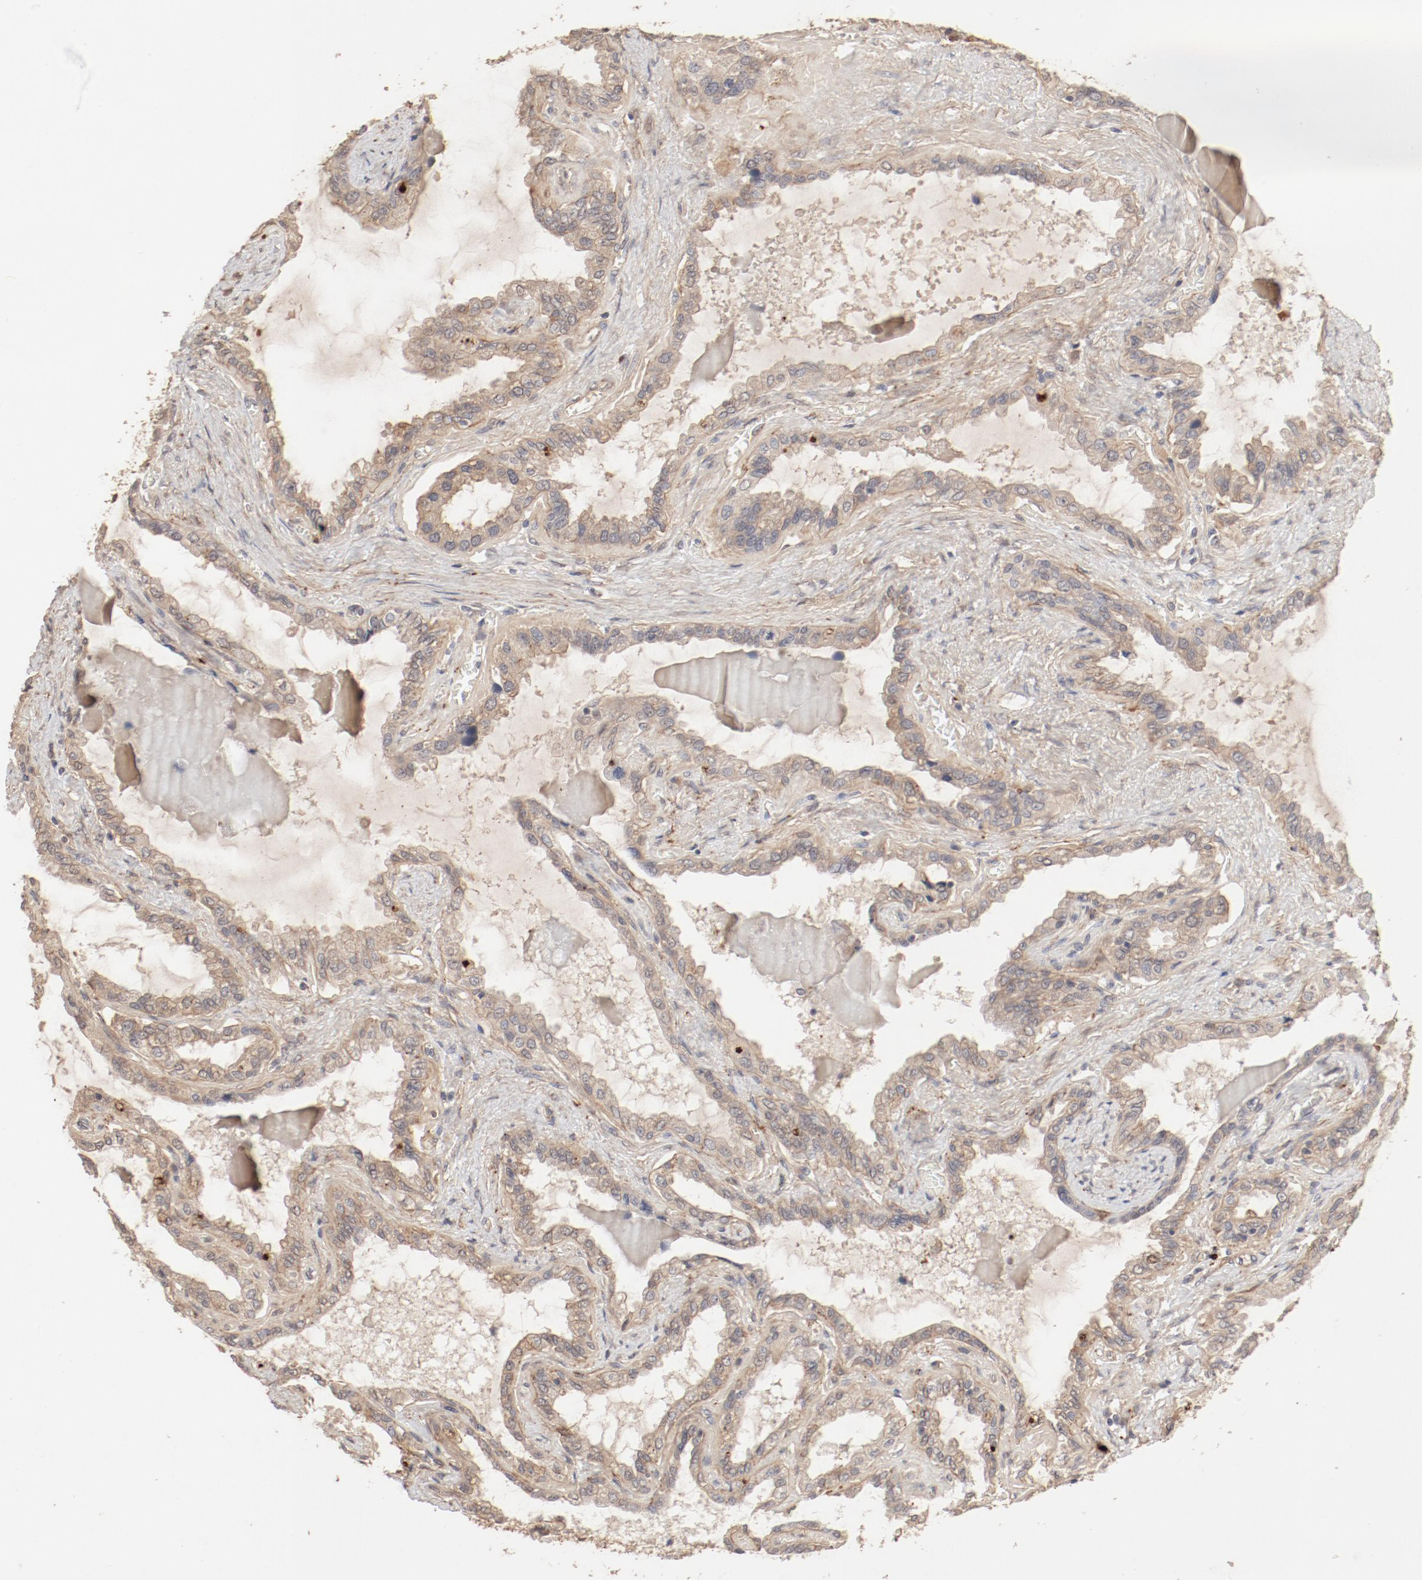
{"staining": {"intensity": "moderate", "quantity": ">75%", "location": "cytoplasmic/membranous"}, "tissue": "seminal vesicle", "cell_type": "Glandular cells", "image_type": "normal", "snomed": [{"axis": "morphology", "description": "Normal tissue, NOS"}, {"axis": "morphology", "description": "Inflammation, NOS"}, {"axis": "topography", "description": "Urinary bladder"}, {"axis": "topography", "description": "Prostate"}, {"axis": "topography", "description": "Seminal veicle"}], "caption": "Protein analysis of normal seminal vesicle exhibits moderate cytoplasmic/membranous positivity in approximately >75% of glandular cells.", "gene": "IL3RA", "patient": {"sex": "male", "age": 82}}